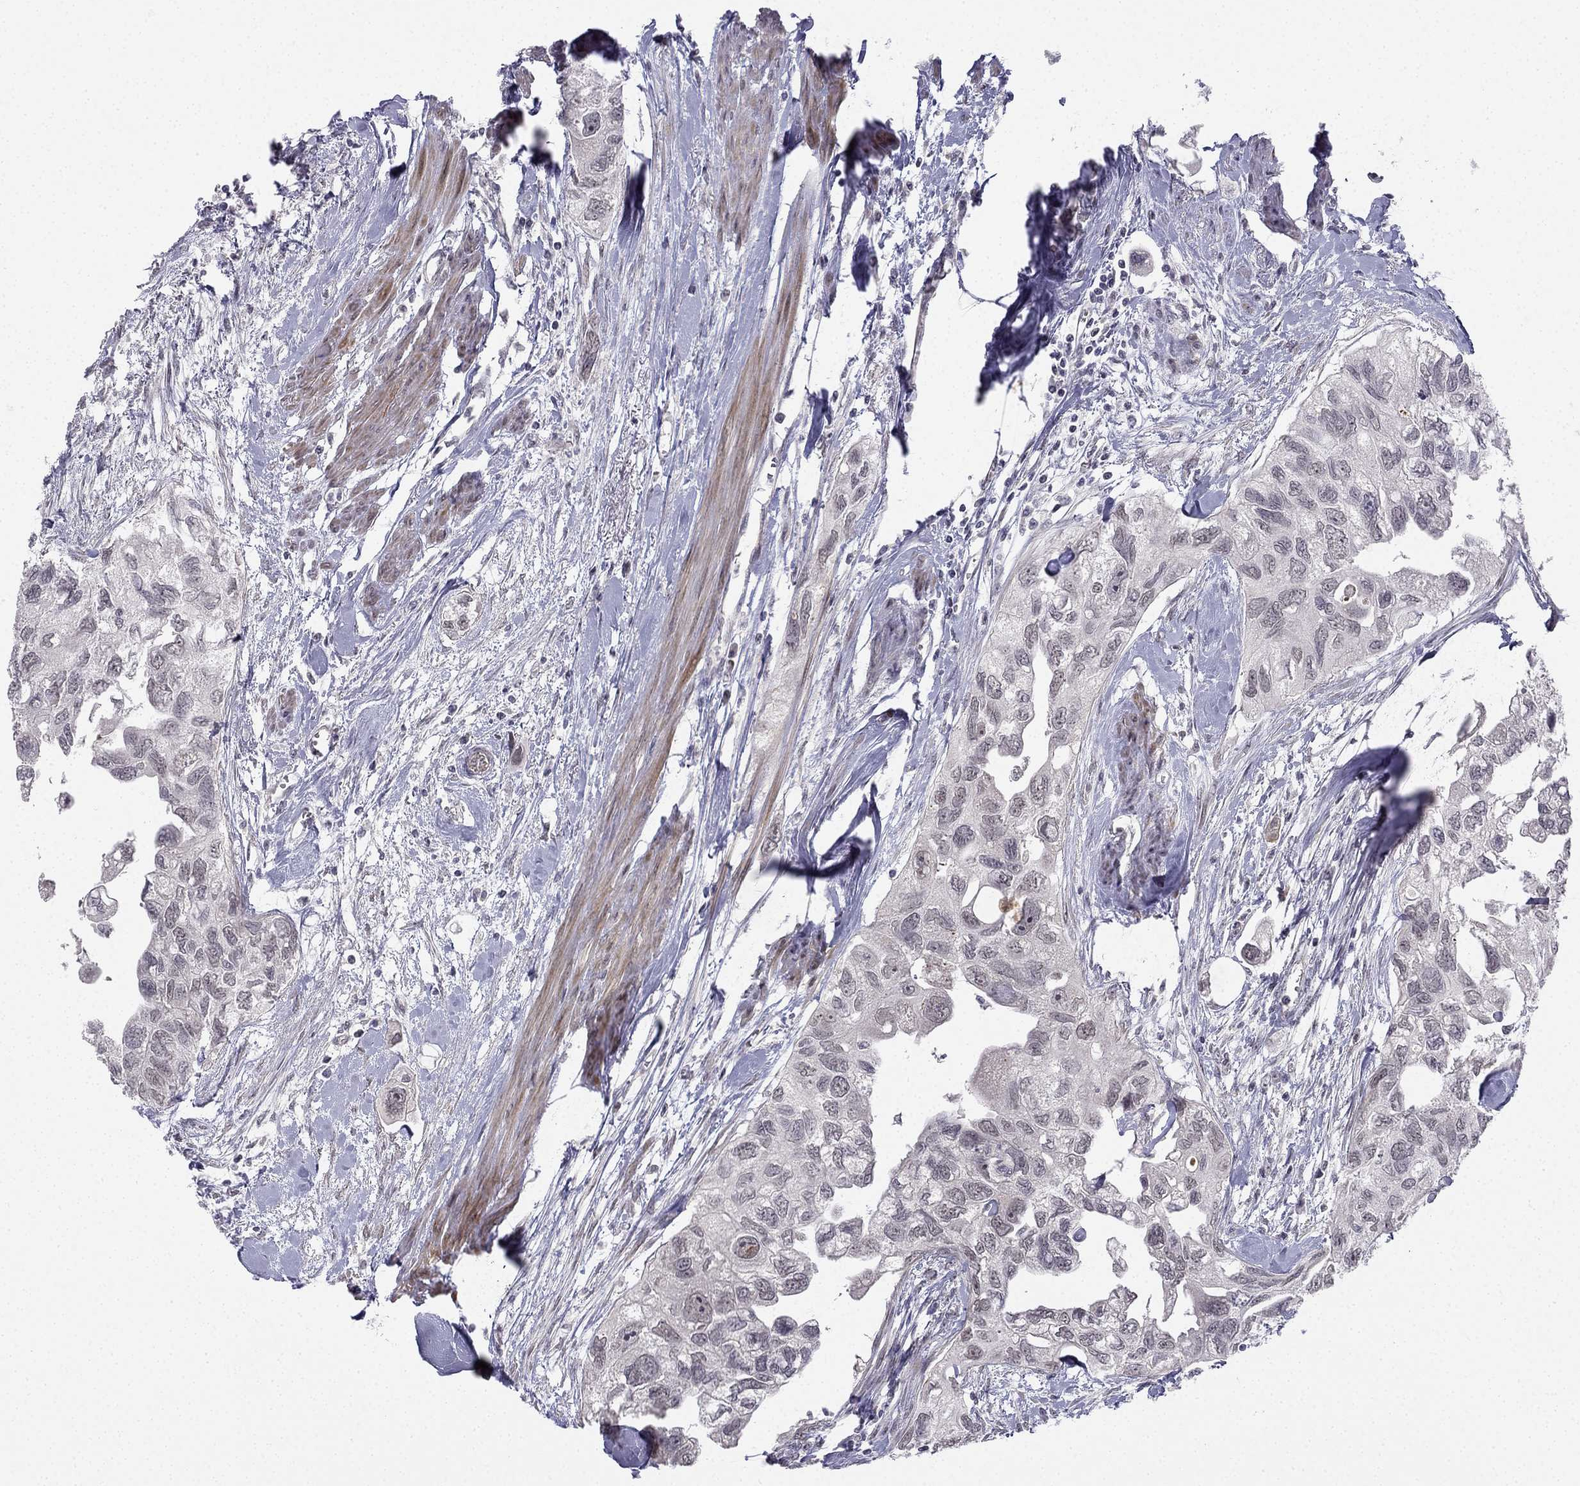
{"staining": {"intensity": "negative", "quantity": "none", "location": "none"}, "tissue": "urothelial cancer", "cell_type": "Tumor cells", "image_type": "cancer", "snomed": [{"axis": "morphology", "description": "Urothelial carcinoma, High grade"}, {"axis": "topography", "description": "Urinary bladder"}], "caption": "A histopathology image of human high-grade urothelial carcinoma is negative for staining in tumor cells. (DAB (3,3'-diaminobenzidine) IHC visualized using brightfield microscopy, high magnification).", "gene": "CHST8", "patient": {"sex": "male", "age": 59}}